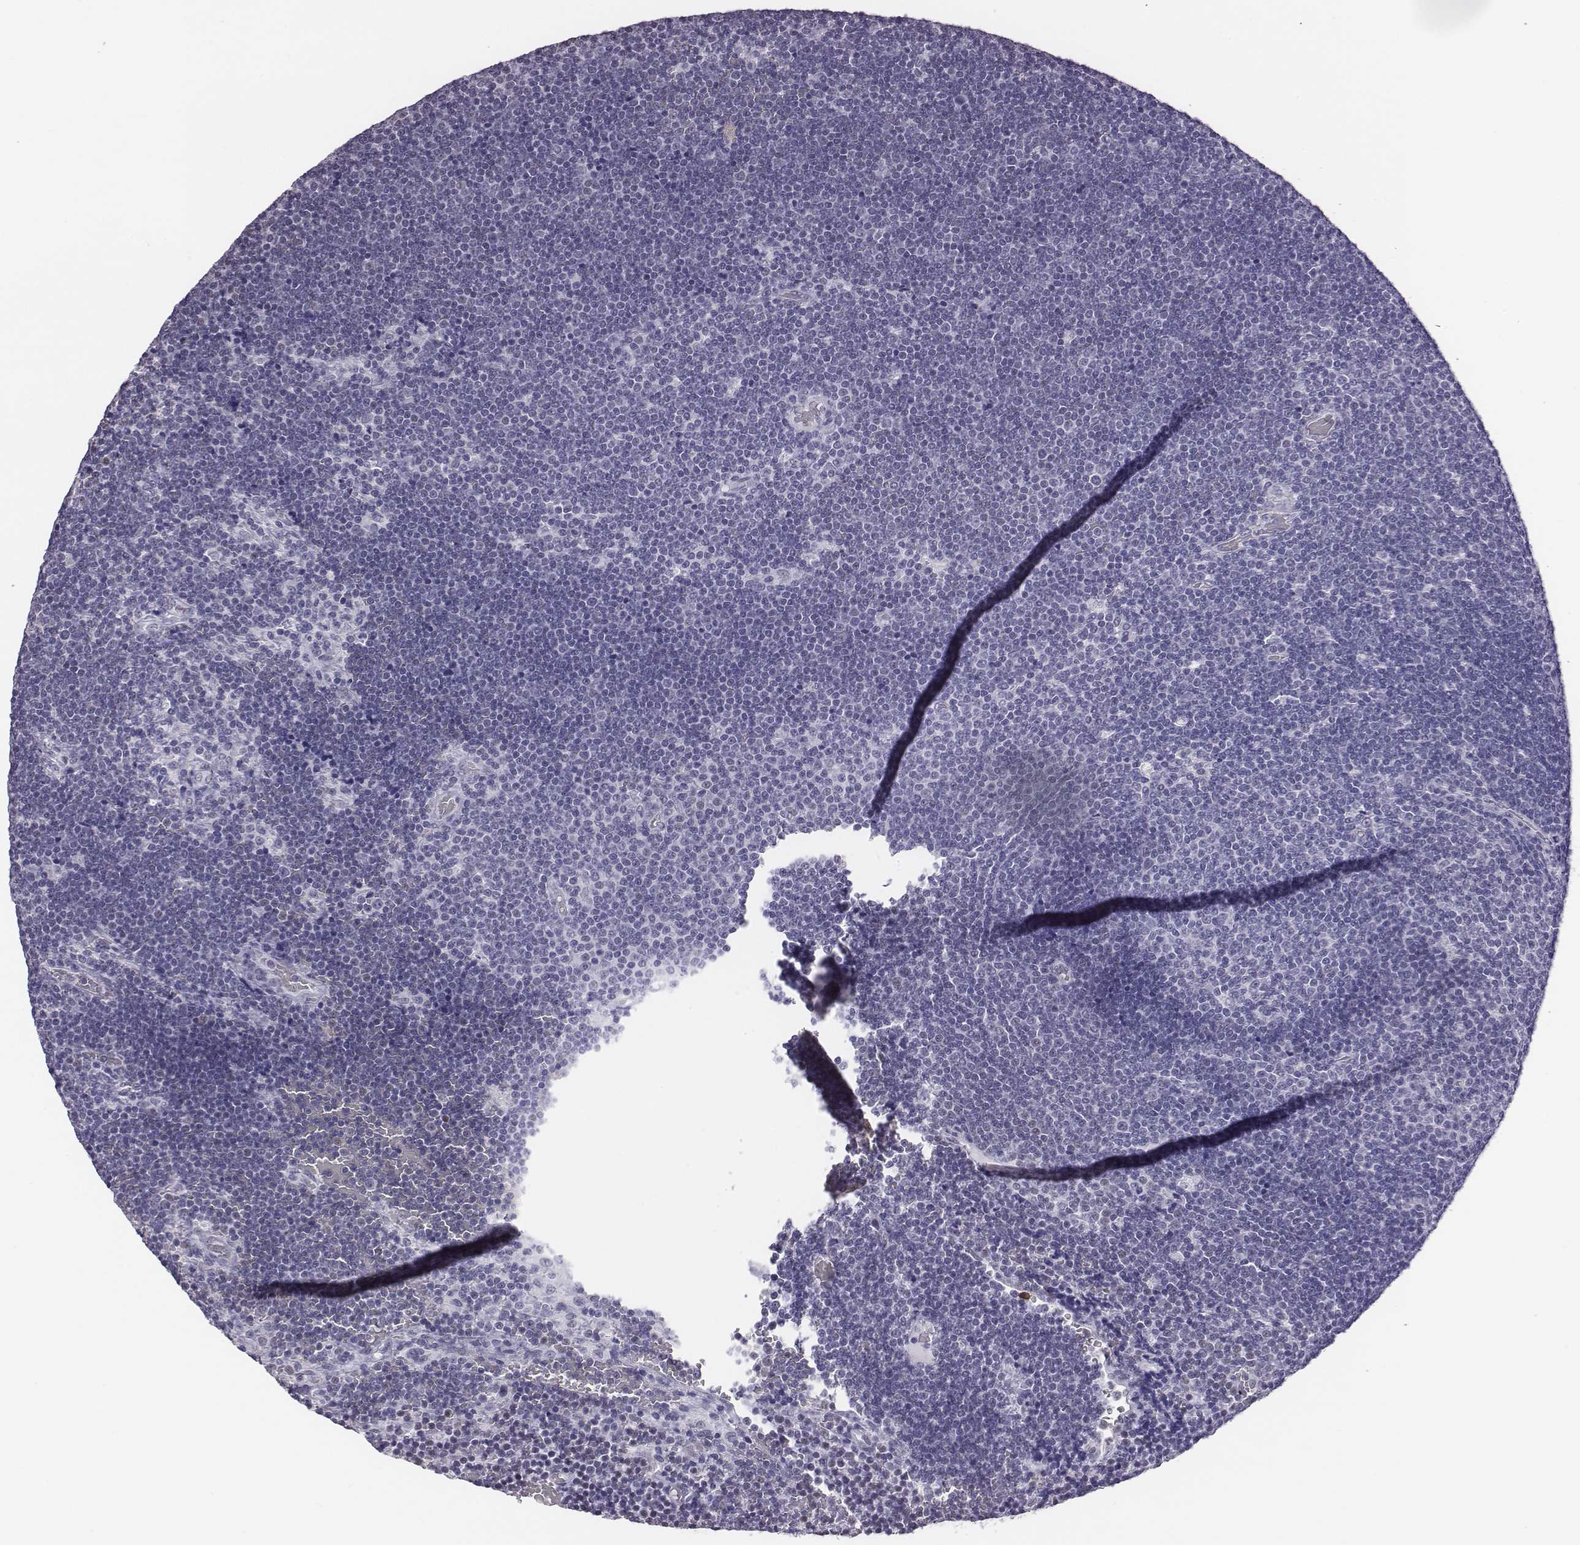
{"staining": {"intensity": "negative", "quantity": "none", "location": "none"}, "tissue": "lymphoma", "cell_type": "Tumor cells", "image_type": "cancer", "snomed": [{"axis": "morphology", "description": "Malignant lymphoma, non-Hodgkin's type, Low grade"}, {"axis": "topography", "description": "Brain"}], "caption": "Immunohistochemical staining of human lymphoma shows no significant expression in tumor cells.", "gene": "ACOD1", "patient": {"sex": "female", "age": 66}}